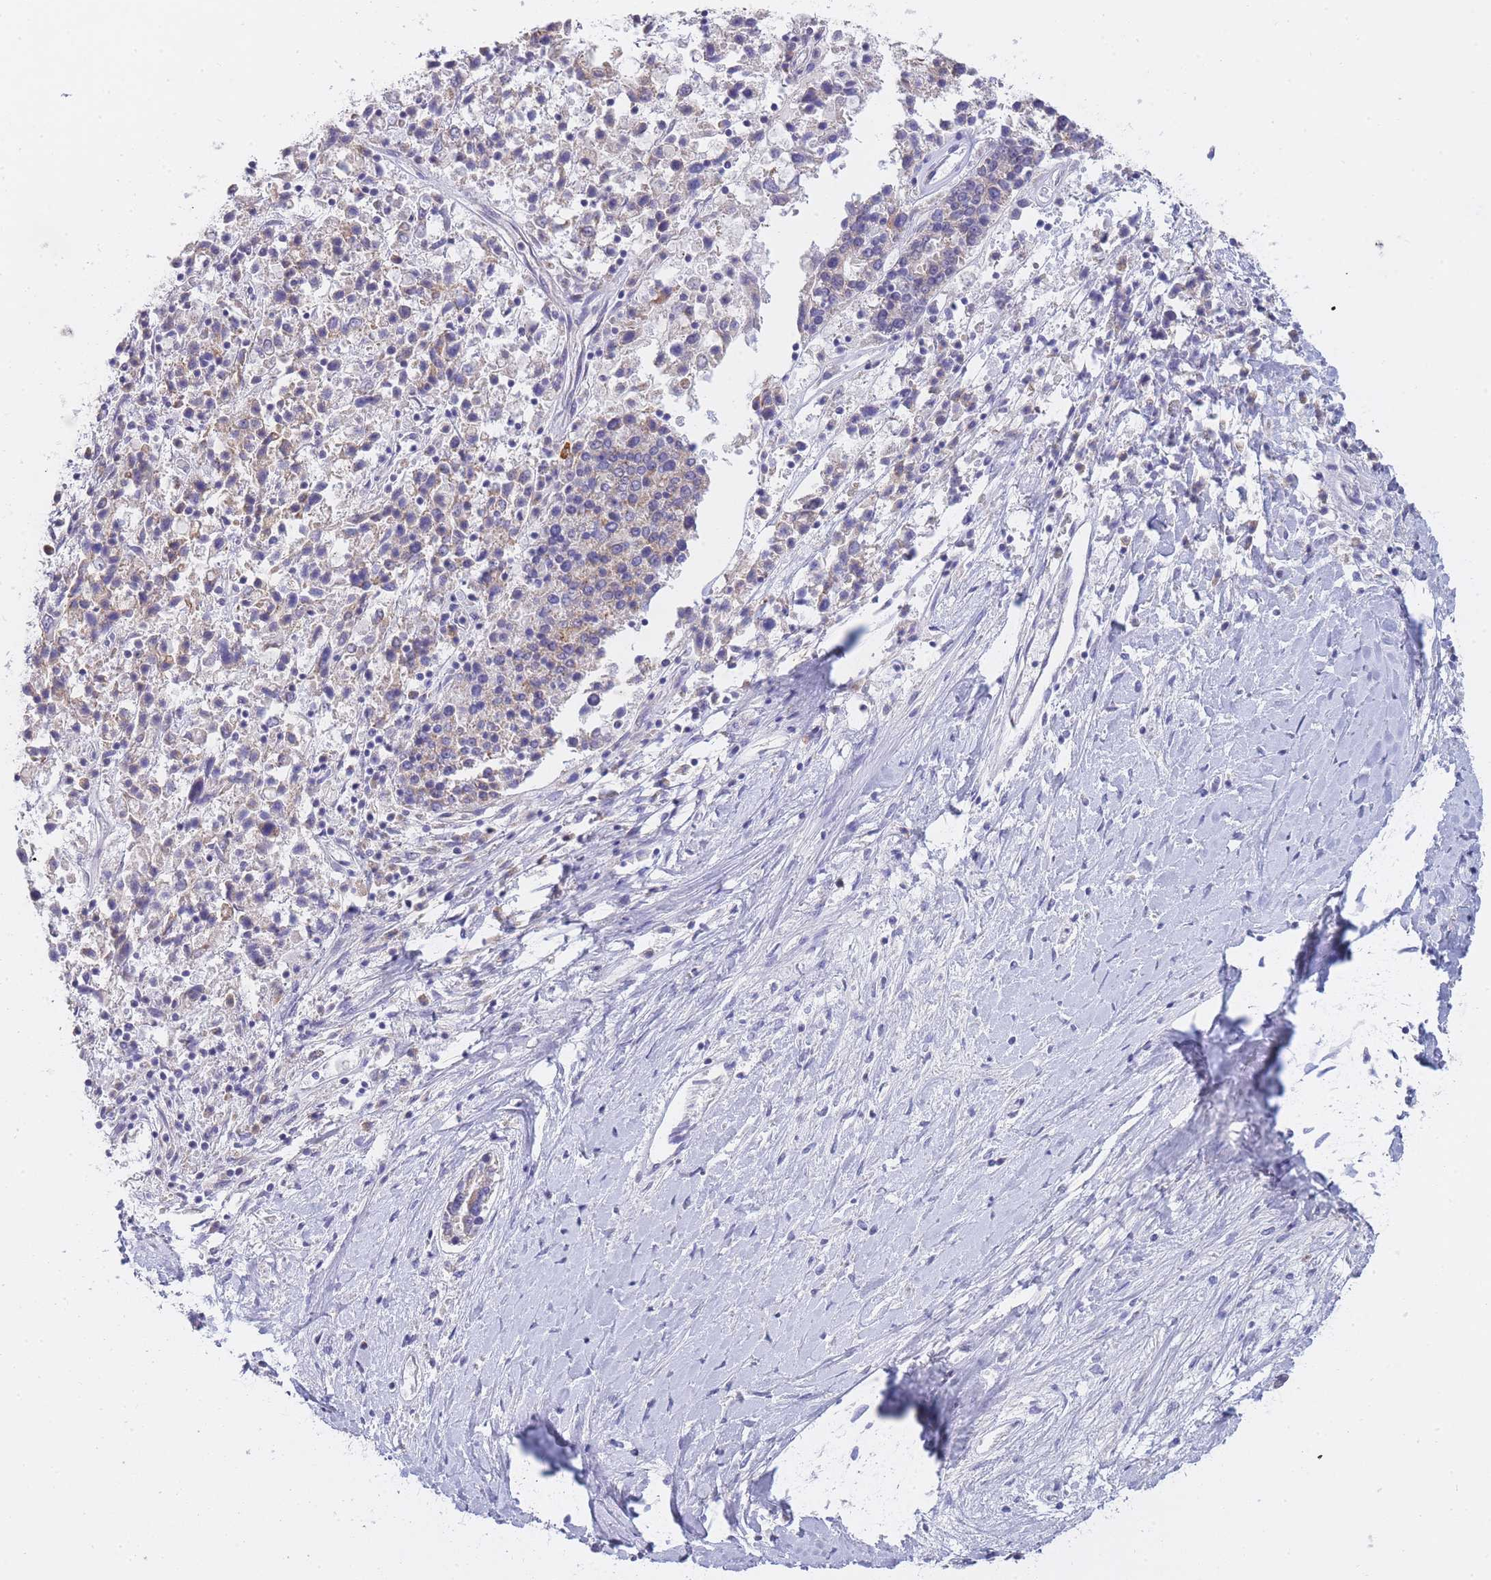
{"staining": {"intensity": "negative", "quantity": "none", "location": "none"}, "tissue": "ovarian cancer", "cell_type": "Tumor cells", "image_type": "cancer", "snomed": [{"axis": "morphology", "description": "Carcinoma, endometroid"}, {"axis": "topography", "description": "Ovary"}], "caption": "This is an immunohistochemistry micrograph of human ovarian cancer. There is no staining in tumor cells.", "gene": "FRAT2", "patient": {"sex": "female", "age": 62}}